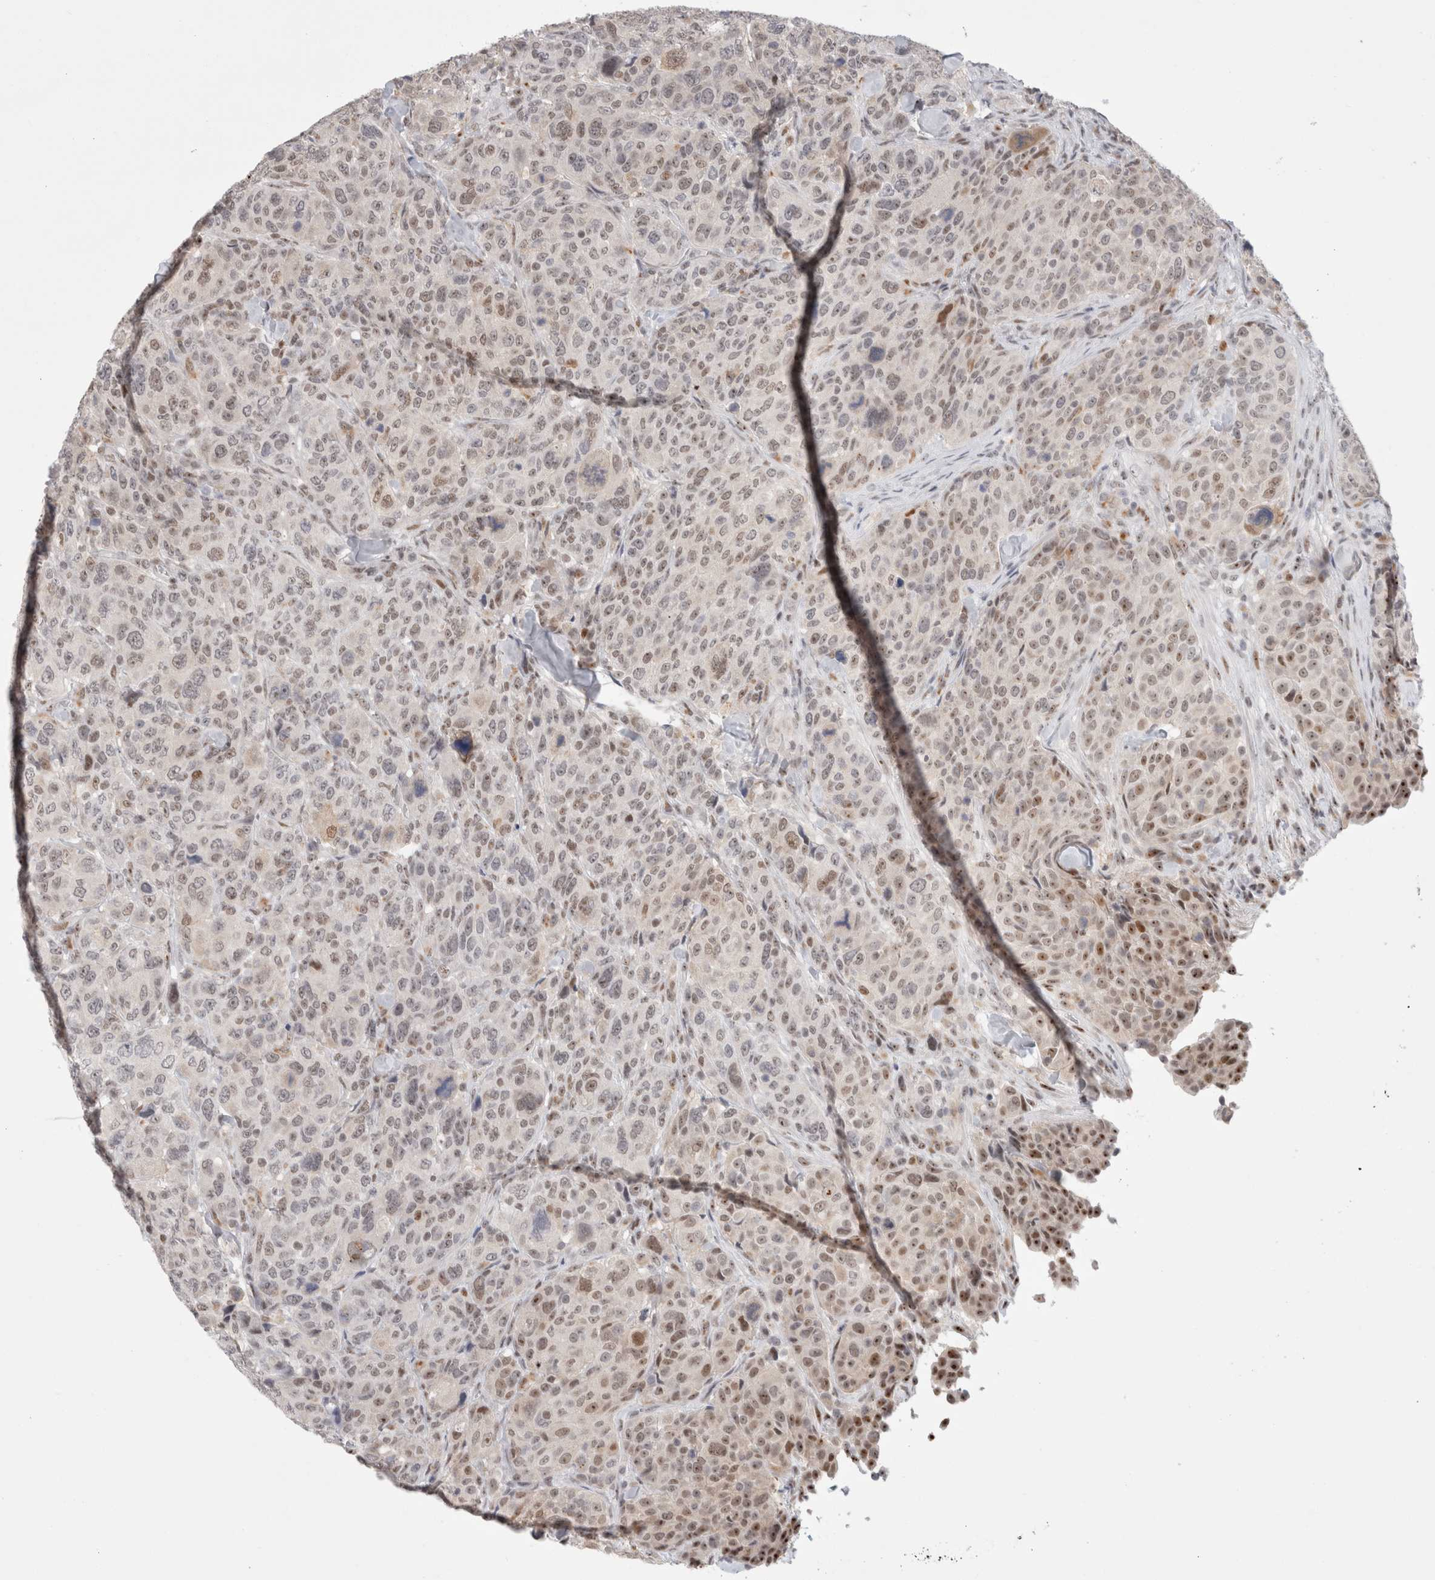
{"staining": {"intensity": "moderate", "quantity": "<25%", "location": "nuclear"}, "tissue": "breast cancer", "cell_type": "Tumor cells", "image_type": "cancer", "snomed": [{"axis": "morphology", "description": "Duct carcinoma"}, {"axis": "topography", "description": "Breast"}], "caption": "Immunohistochemistry (DAB (3,3'-diaminobenzidine)) staining of breast cancer demonstrates moderate nuclear protein staining in about <25% of tumor cells.", "gene": "SENP6", "patient": {"sex": "female", "age": 37}}